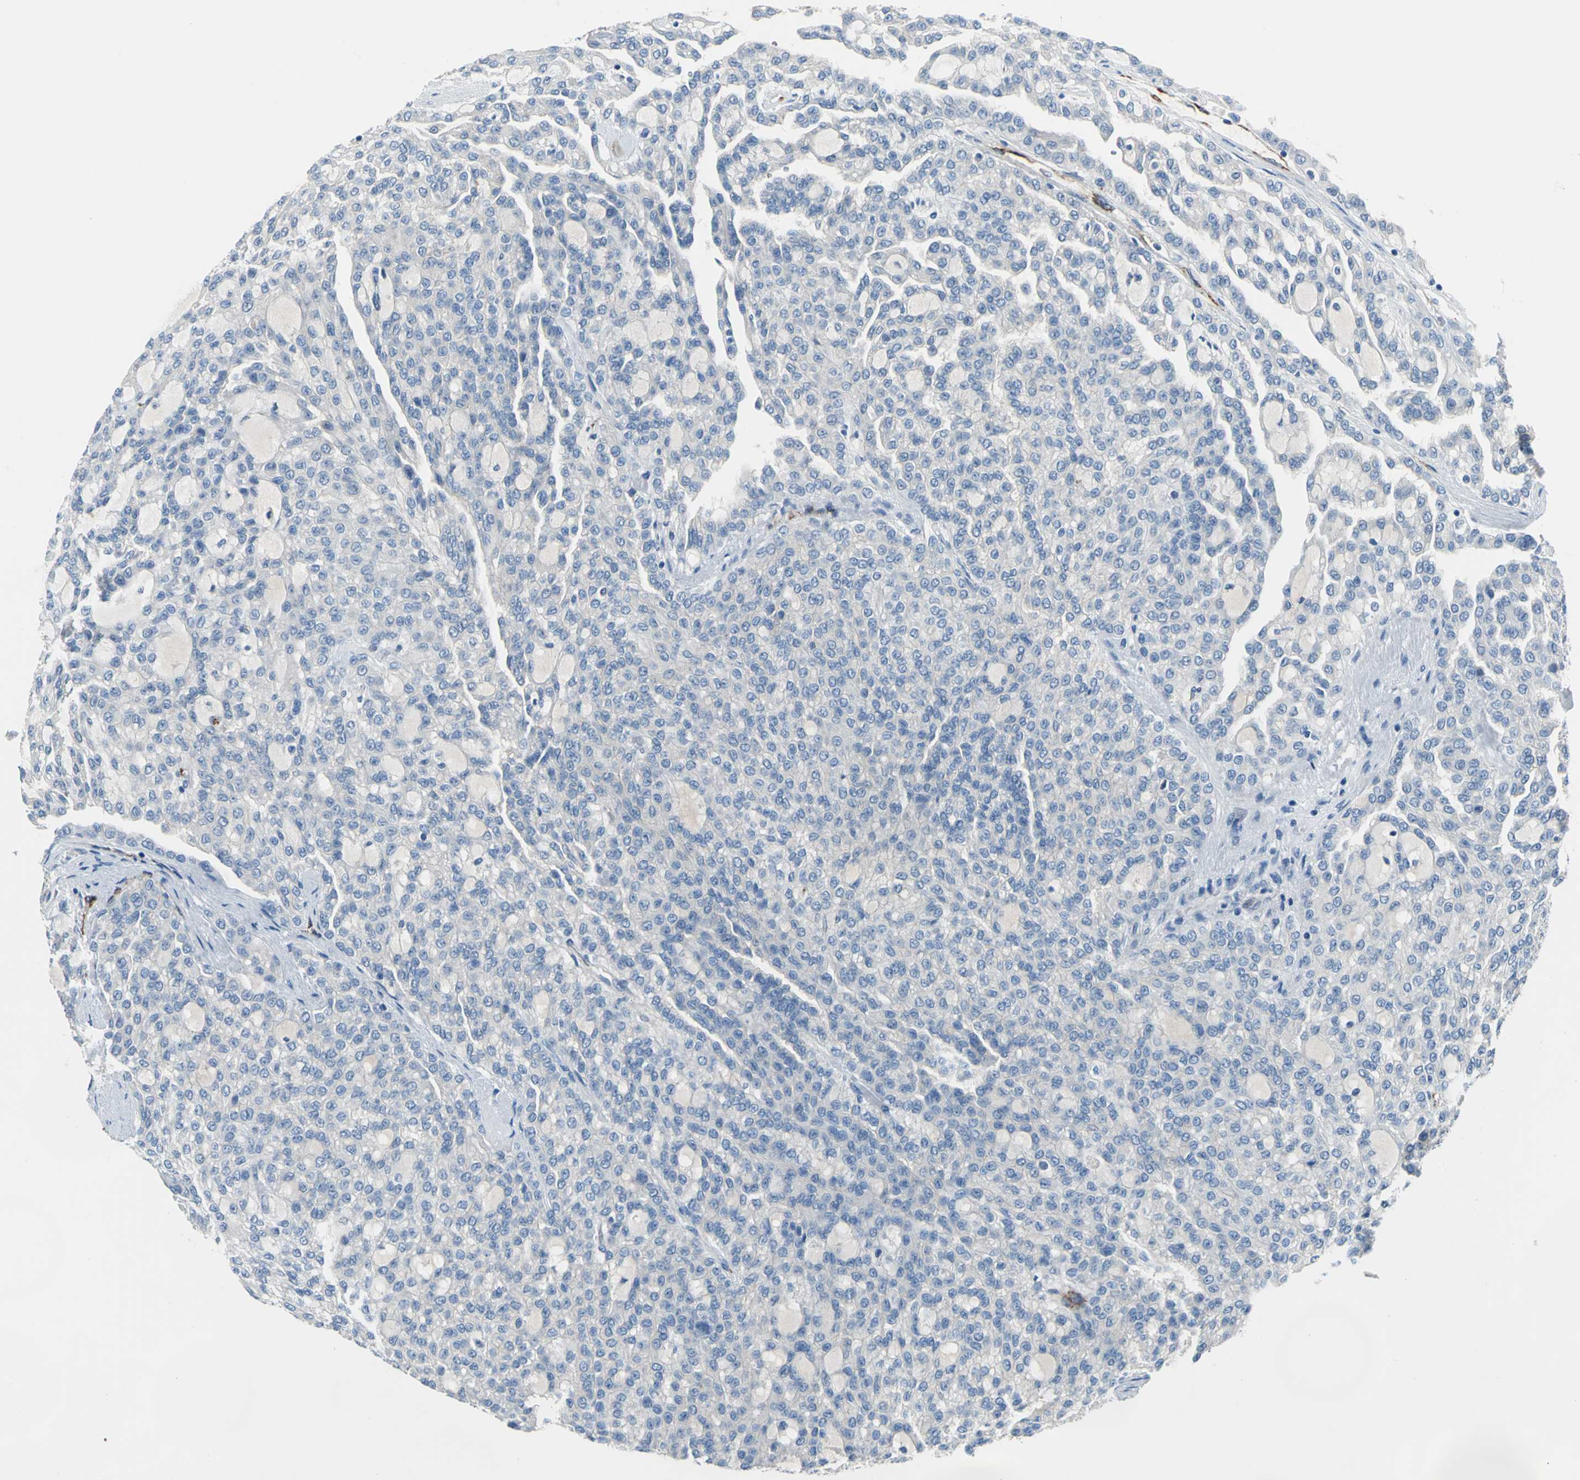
{"staining": {"intensity": "negative", "quantity": "none", "location": "none"}, "tissue": "renal cancer", "cell_type": "Tumor cells", "image_type": "cancer", "snomed": [{"axis": "morphology", "description": "Adenocarcinoma, NOS"}, {"axis": "topography", "description": "Kidney"}], "caption": "The image exhibits no staining of tumor cells in renal adenocarcinoma.", "gene": "SELP", "patient": {"sex": "male", "age": 63}}